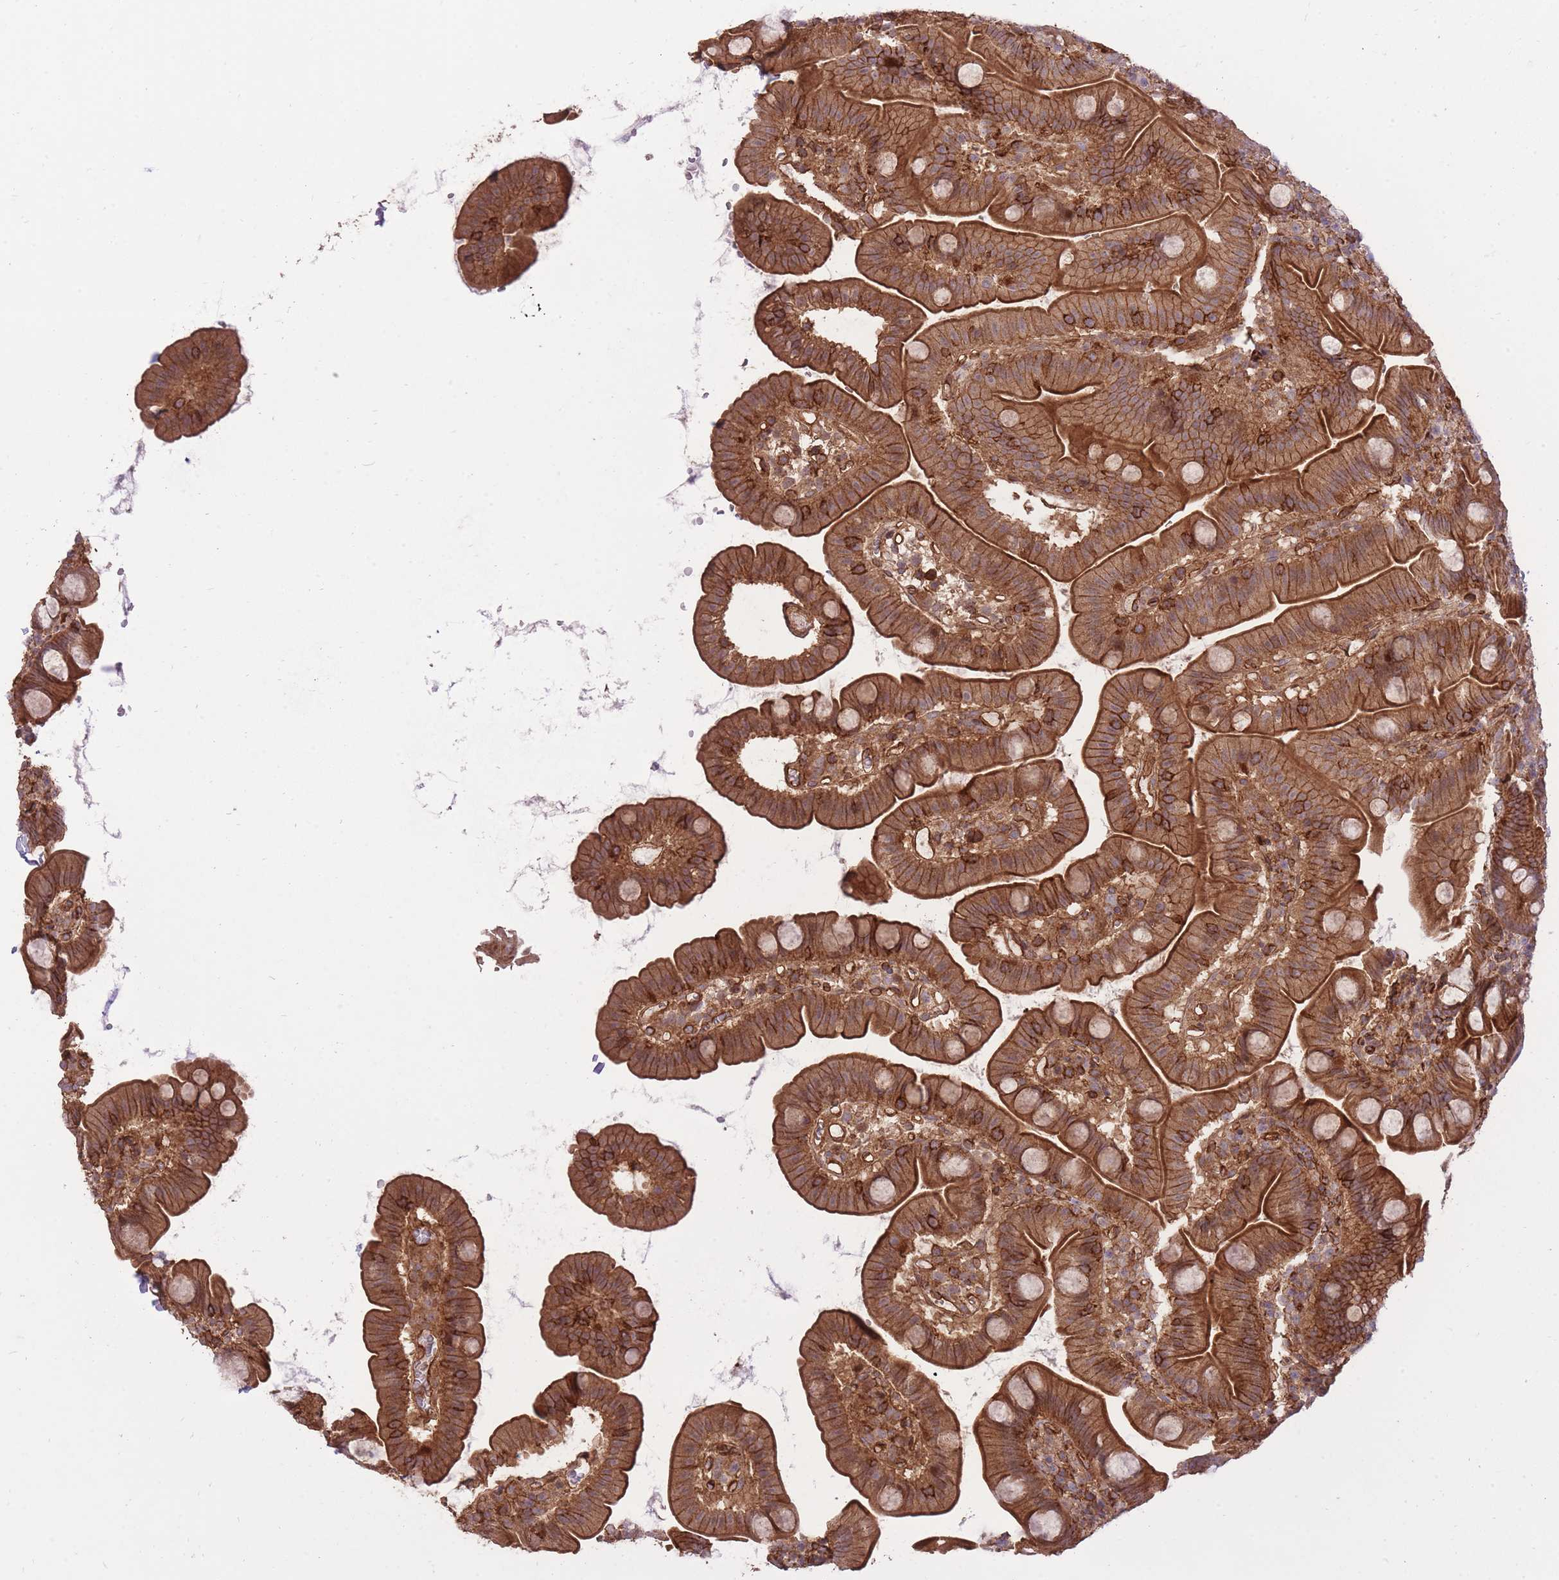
{"staining": {"intensity": "strong", "quantity": ">75%", "location": "cytoplasmic/membranous"}, "tissue": "small intestine", "cell_type": "Glandular cells", "image_type": "normal", "snomed": [{"axis": "morphology", "description": "Normal tissue, NOS"}, {"axis": "topography", "description": "Small intestine"}], "caption": "This is a micrograph of IHC staining of unremarkable small intestine, which shows strong expression in the cytoplasmic/membranous of glandular cells.", "gene": "PLD1", "patient": {"sex": "female", "age": 68}}